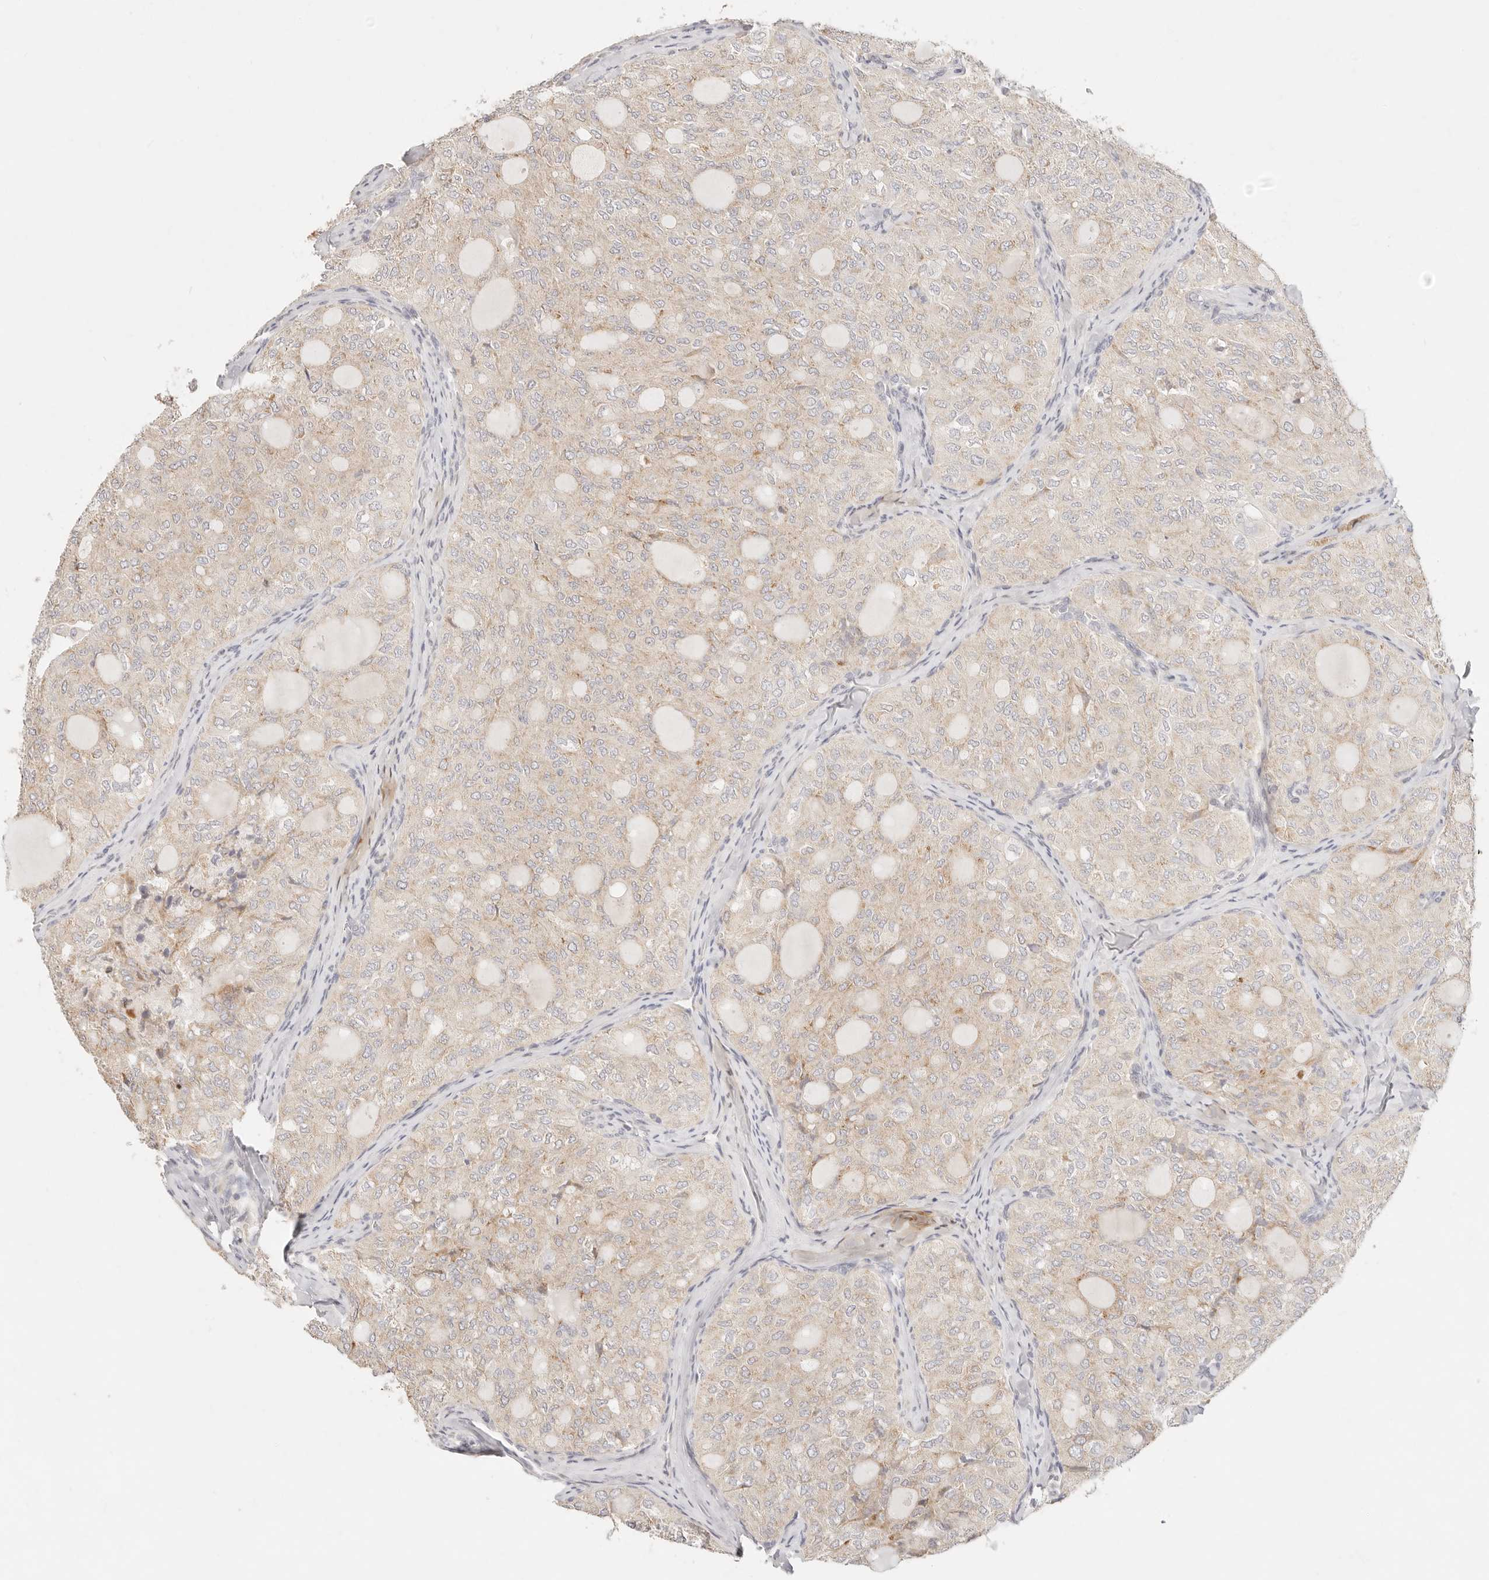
{"staining": {"intensity": "weak", "quantity": "<25%", "location": "cytoplasmic/membranous"}, "tissue": "thyroid cancer", "cell_type": "Tumor cells", "image_type": "cancer", "snomed": [{"axis": "morphology", "description": "Follicular adenoma carcinoma, NOS"}, {"axis": "topography", "description": "Thyroid gland"}], "caption": "Follicular adenoma carcinoma (thyroid) stained for a protein using immunohistochemistry exhibits no staining tumor cells.", "gene": "GPR156", "patient": {"sex": "male", "age": 75}}